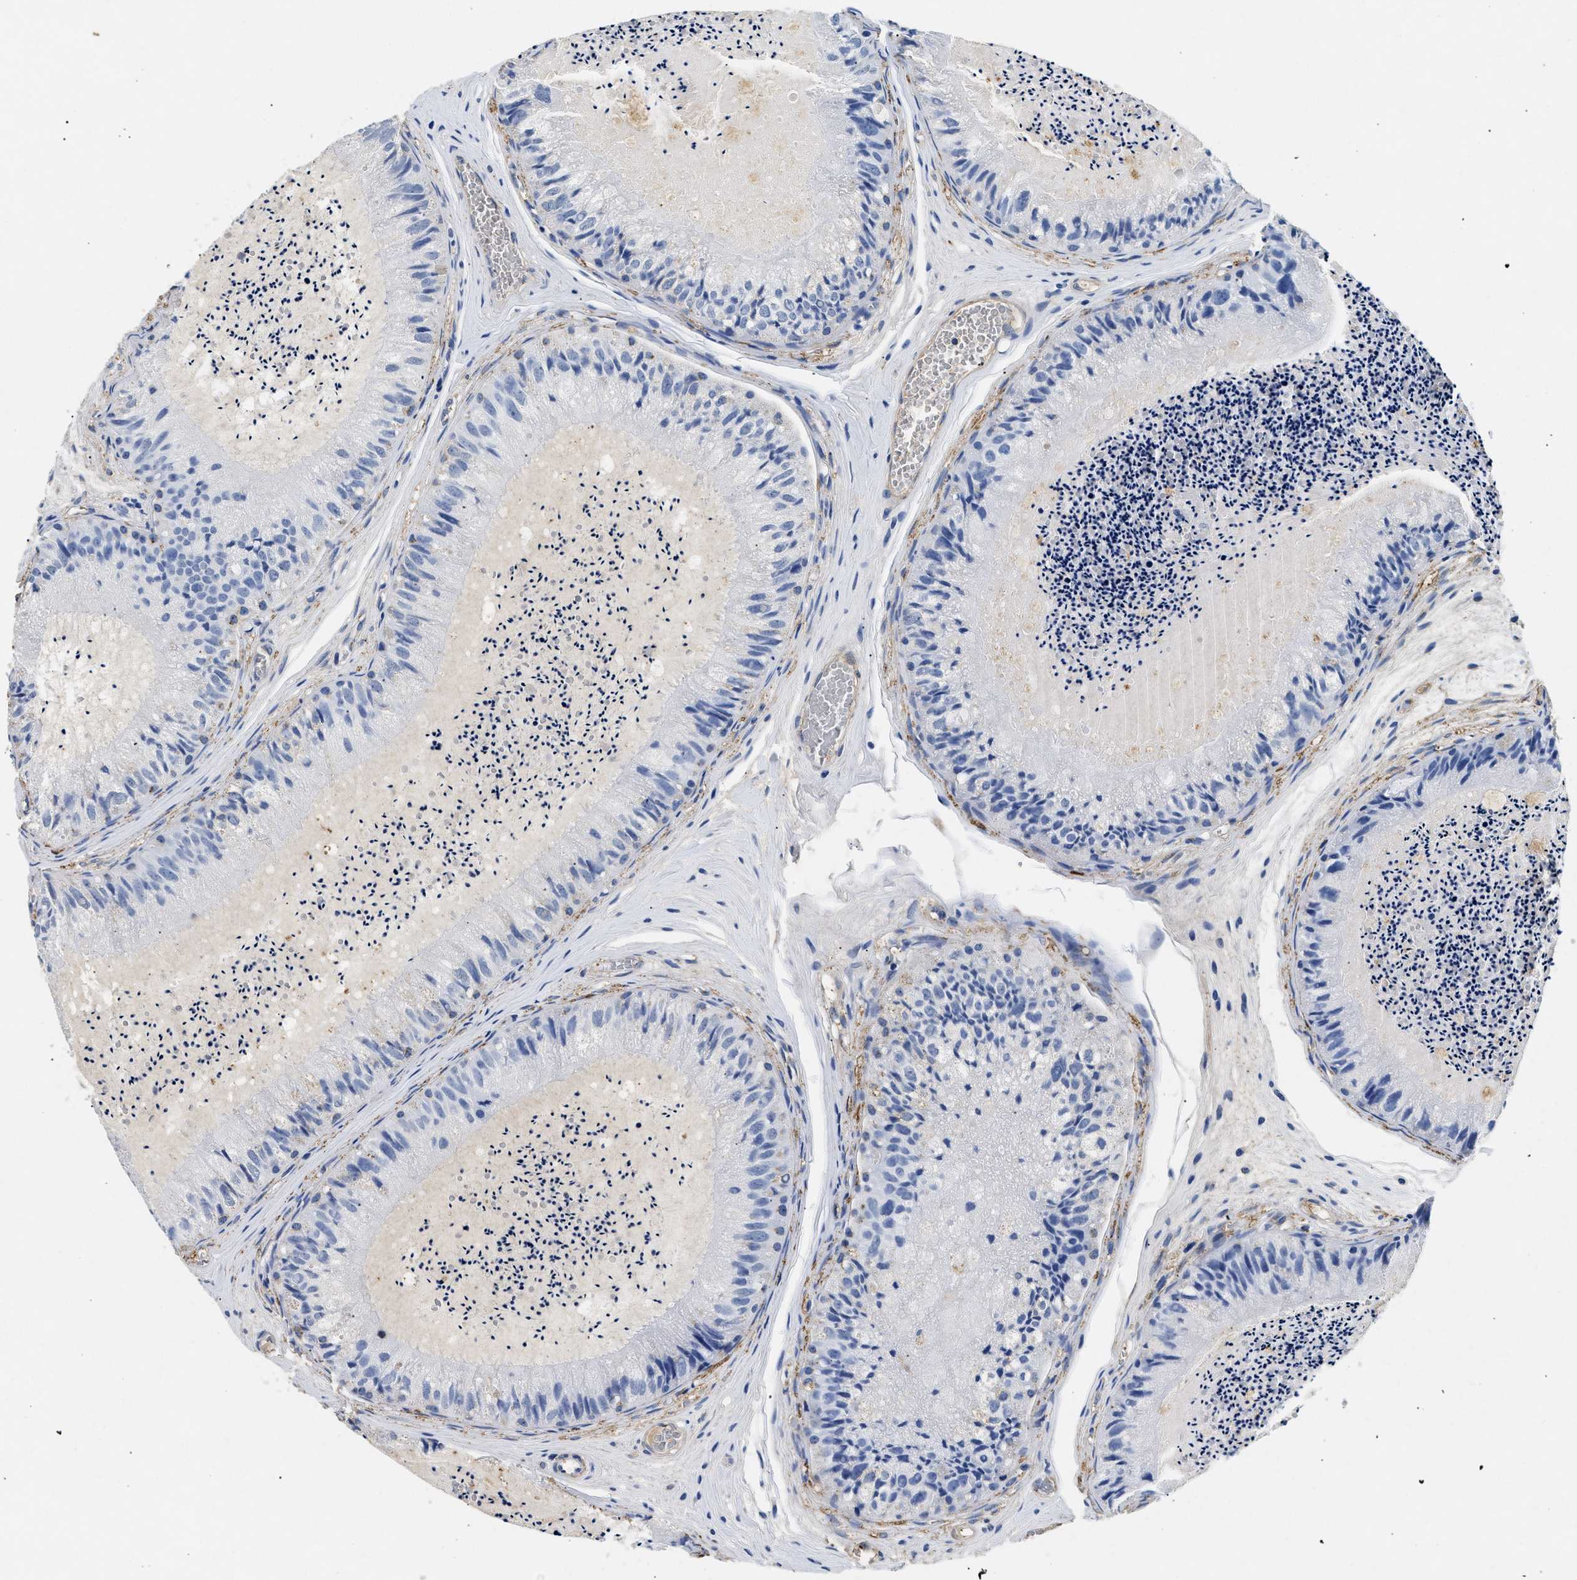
{"staining": {"intensity": "weak", "quantity": "<25%", "location": "cytoplasmic/membranous"}, "tissue": "epididymis", "cell_type": "Glandular cells", "image_type": "normal", "snomed": [{"axis": "morphology", "description": "Normal tissue, NOS"}, {"axis": "topography", "description": "Epididymis"}], "caption": "Epididymis stained for a protein using IHC demonstrates no staining glandular cells.", "gene": "LAMA3", "patient": {"sex": "male", "age": 31}}